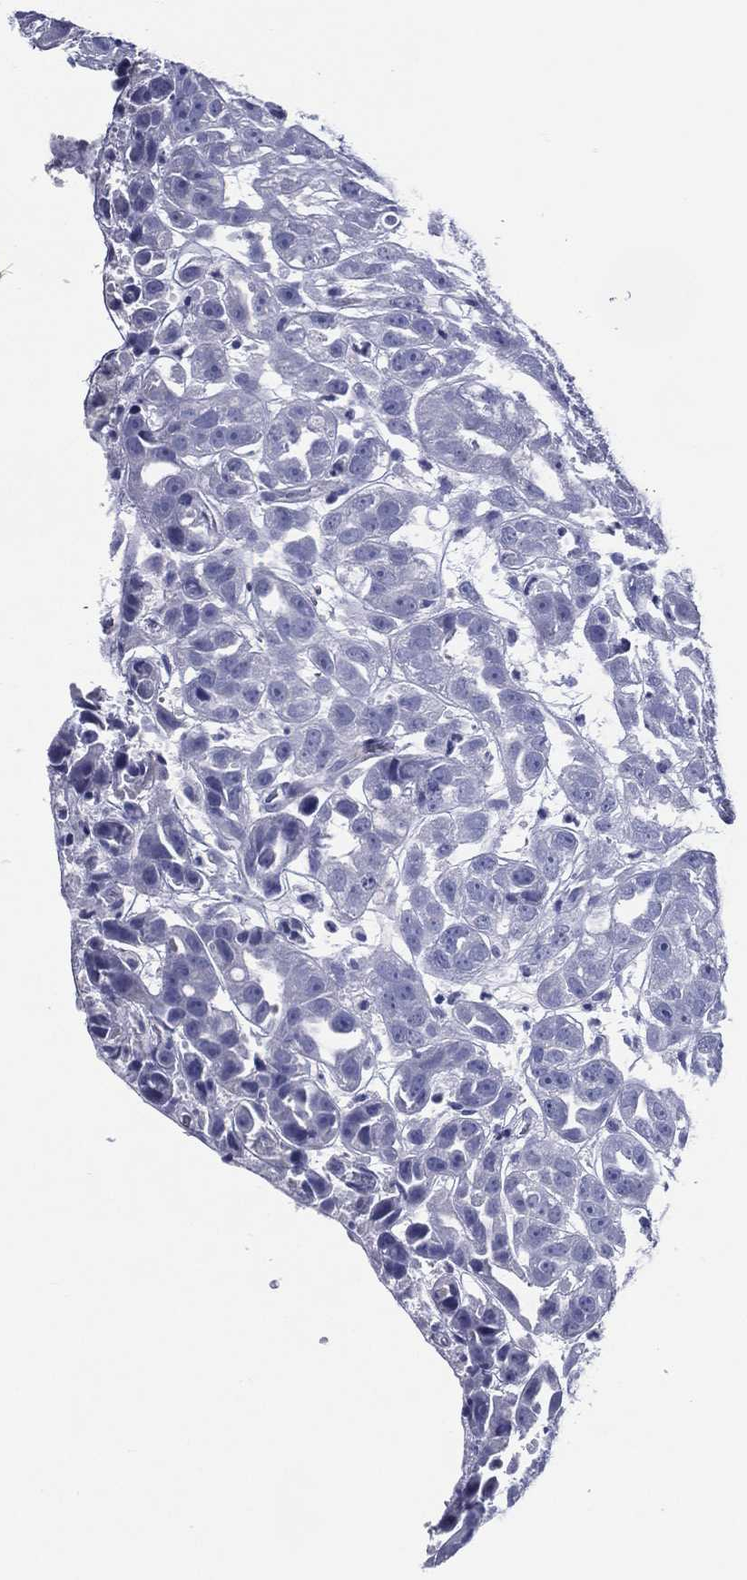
{"staining": {"intensity": "negative", "quantity": "none", "location": "none"}, "tissue": "urothelial cancer", "cell_type": "Tumor cells", "image_type": "cancer", "snomed": [{"axis": "morphology", "description": "Urothelial carcinoma, High grade"}, {"axis": "topography", "description": "Urinary bladder"}], "caption": "High magnification brightfield microscopy of high-grade urothelial carcinoma stained with DAB (3,3'-diaminobenzidine) (brown) and counterstained with hematoxylin (blue): tumor cells show no significant positivity. Nuclei are stained in blue.", "gene": "ACE2", "patient": {"sex": "female", "age": 41}}